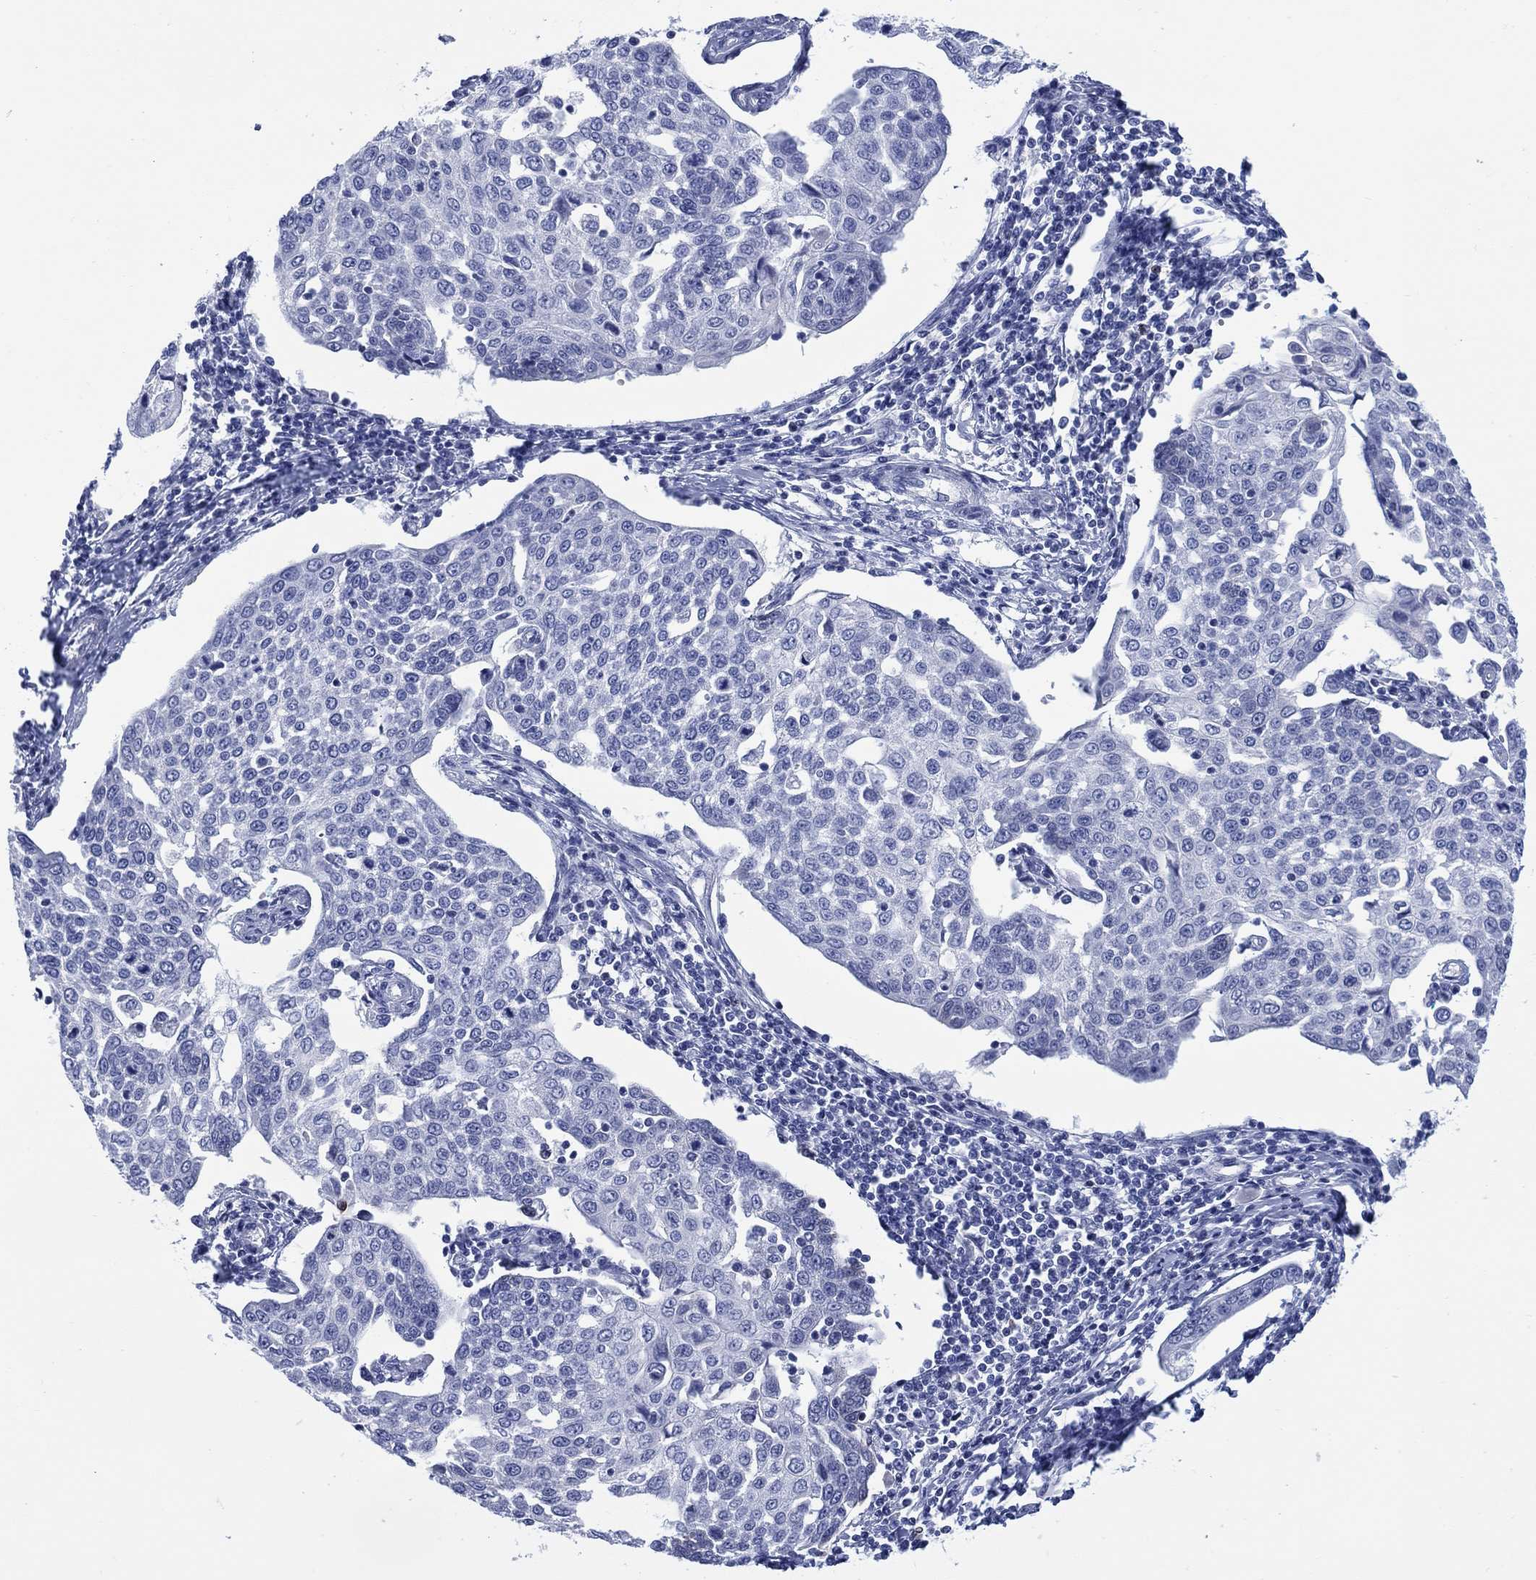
{"staining": {"intensity": "negative", "quantity": "none", "location": "none"}, "tissue": "cervical cancer", "cell_type": "Tumor cells", "image_type": "cancer", "snomed": [{"axis": "morphology", "description": "Squamous cell carcinoma, NOS"}, {"axis": "topography", "description": "Cervix"}], "caption": "Human cervical squamous cell carcinoma stained for a protein using immunohistochemistry (IHC) demonstrates no positivity in tumor cells.", "gene": "DDI1", "patient": {"sex": "female", "age": 34}}